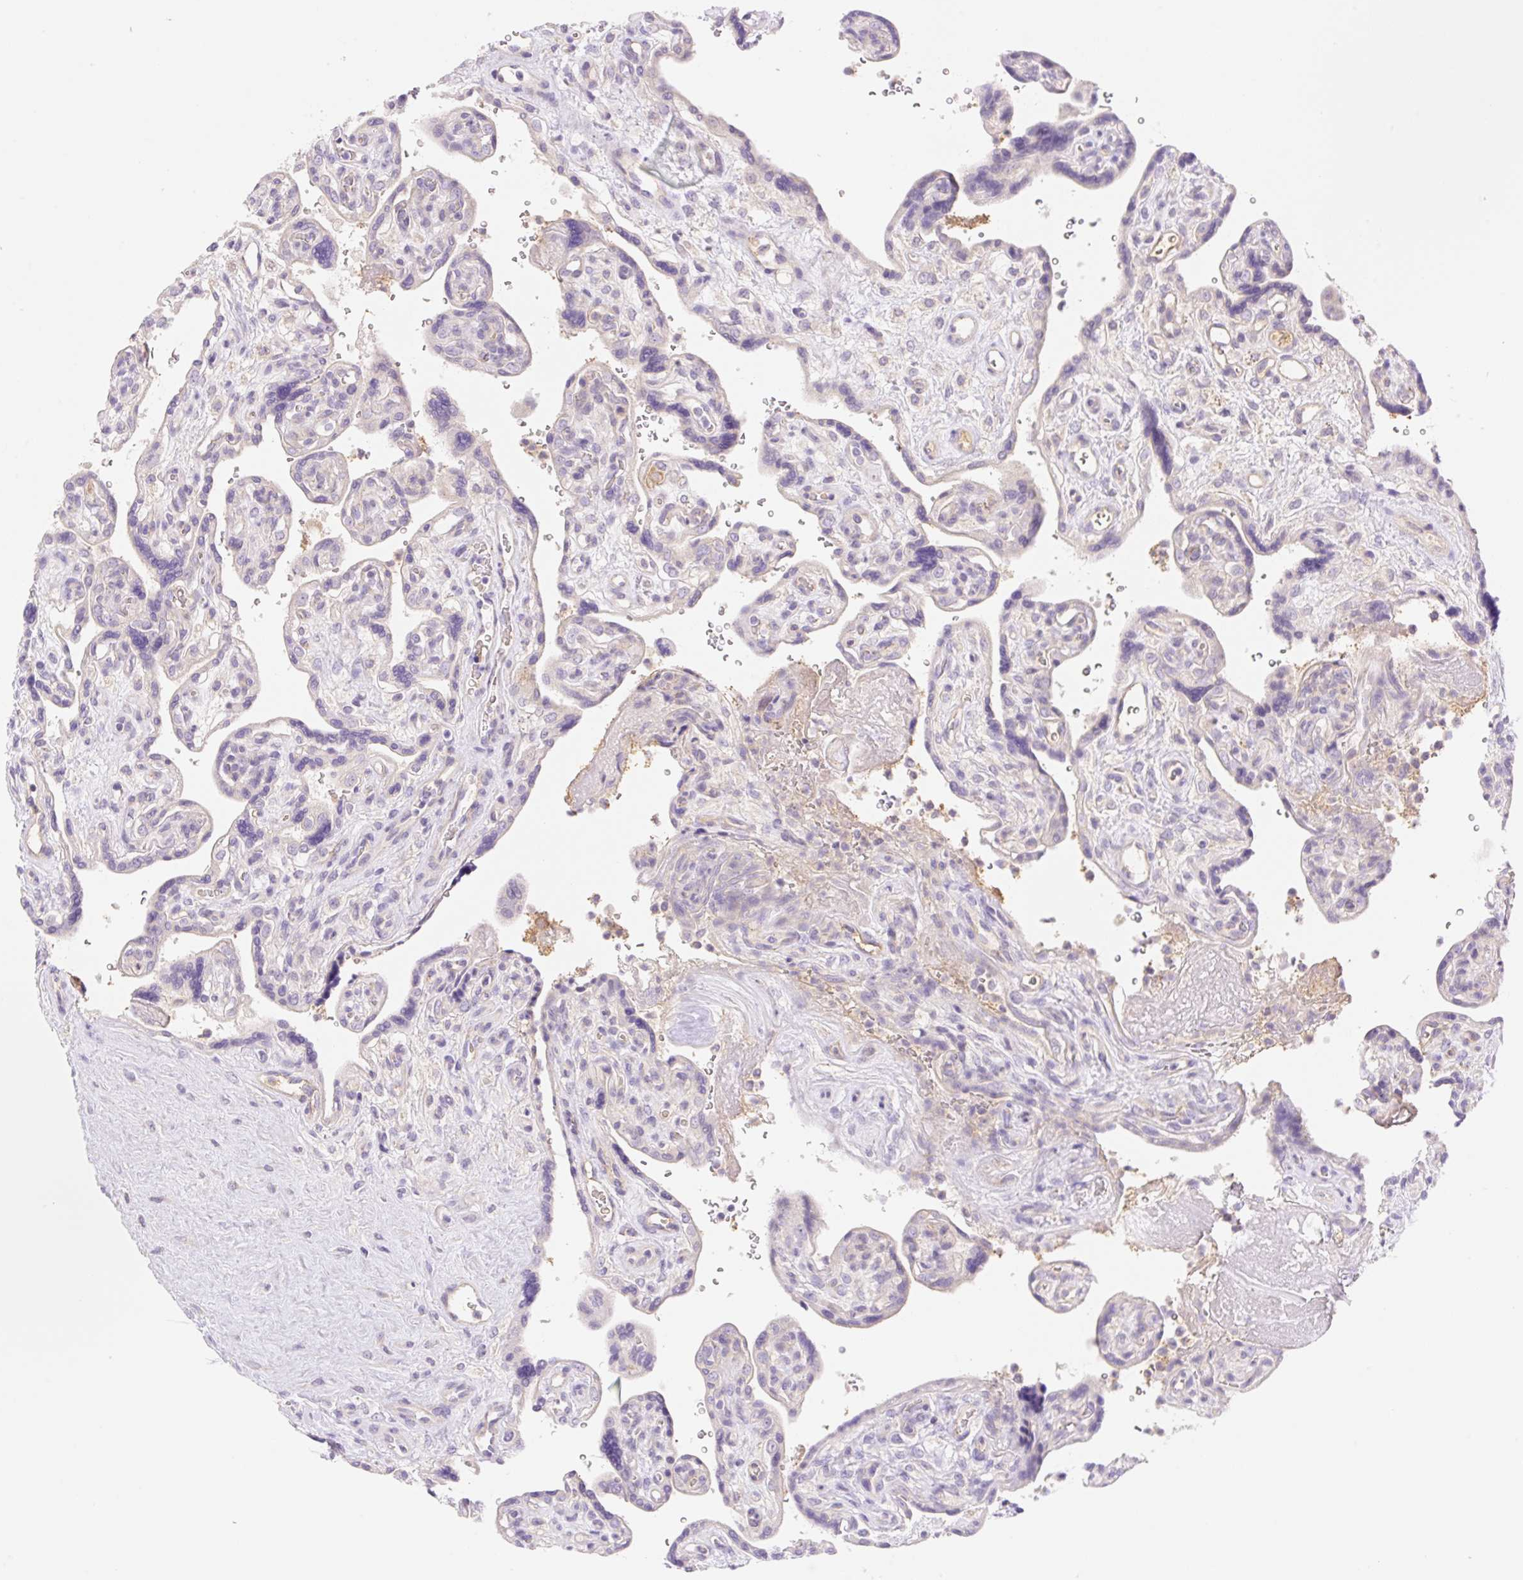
{"staining": {"intensity": "negative", "quantity": "none", "location": "none"}, "tissue": "placenta", "cell_type": "Decidual cells", "image_type": "normal", "snomed": [{"axis": "morphology", "description": "Normal tissue, NOS"}, {"axis": "topography", "description": "Placenta"}], "caption": "The histopathology image reveals no significant staining in decidual cells of placenta.", "gene": "DENND5A", "patient": {"sex": "female", "age": 39}}